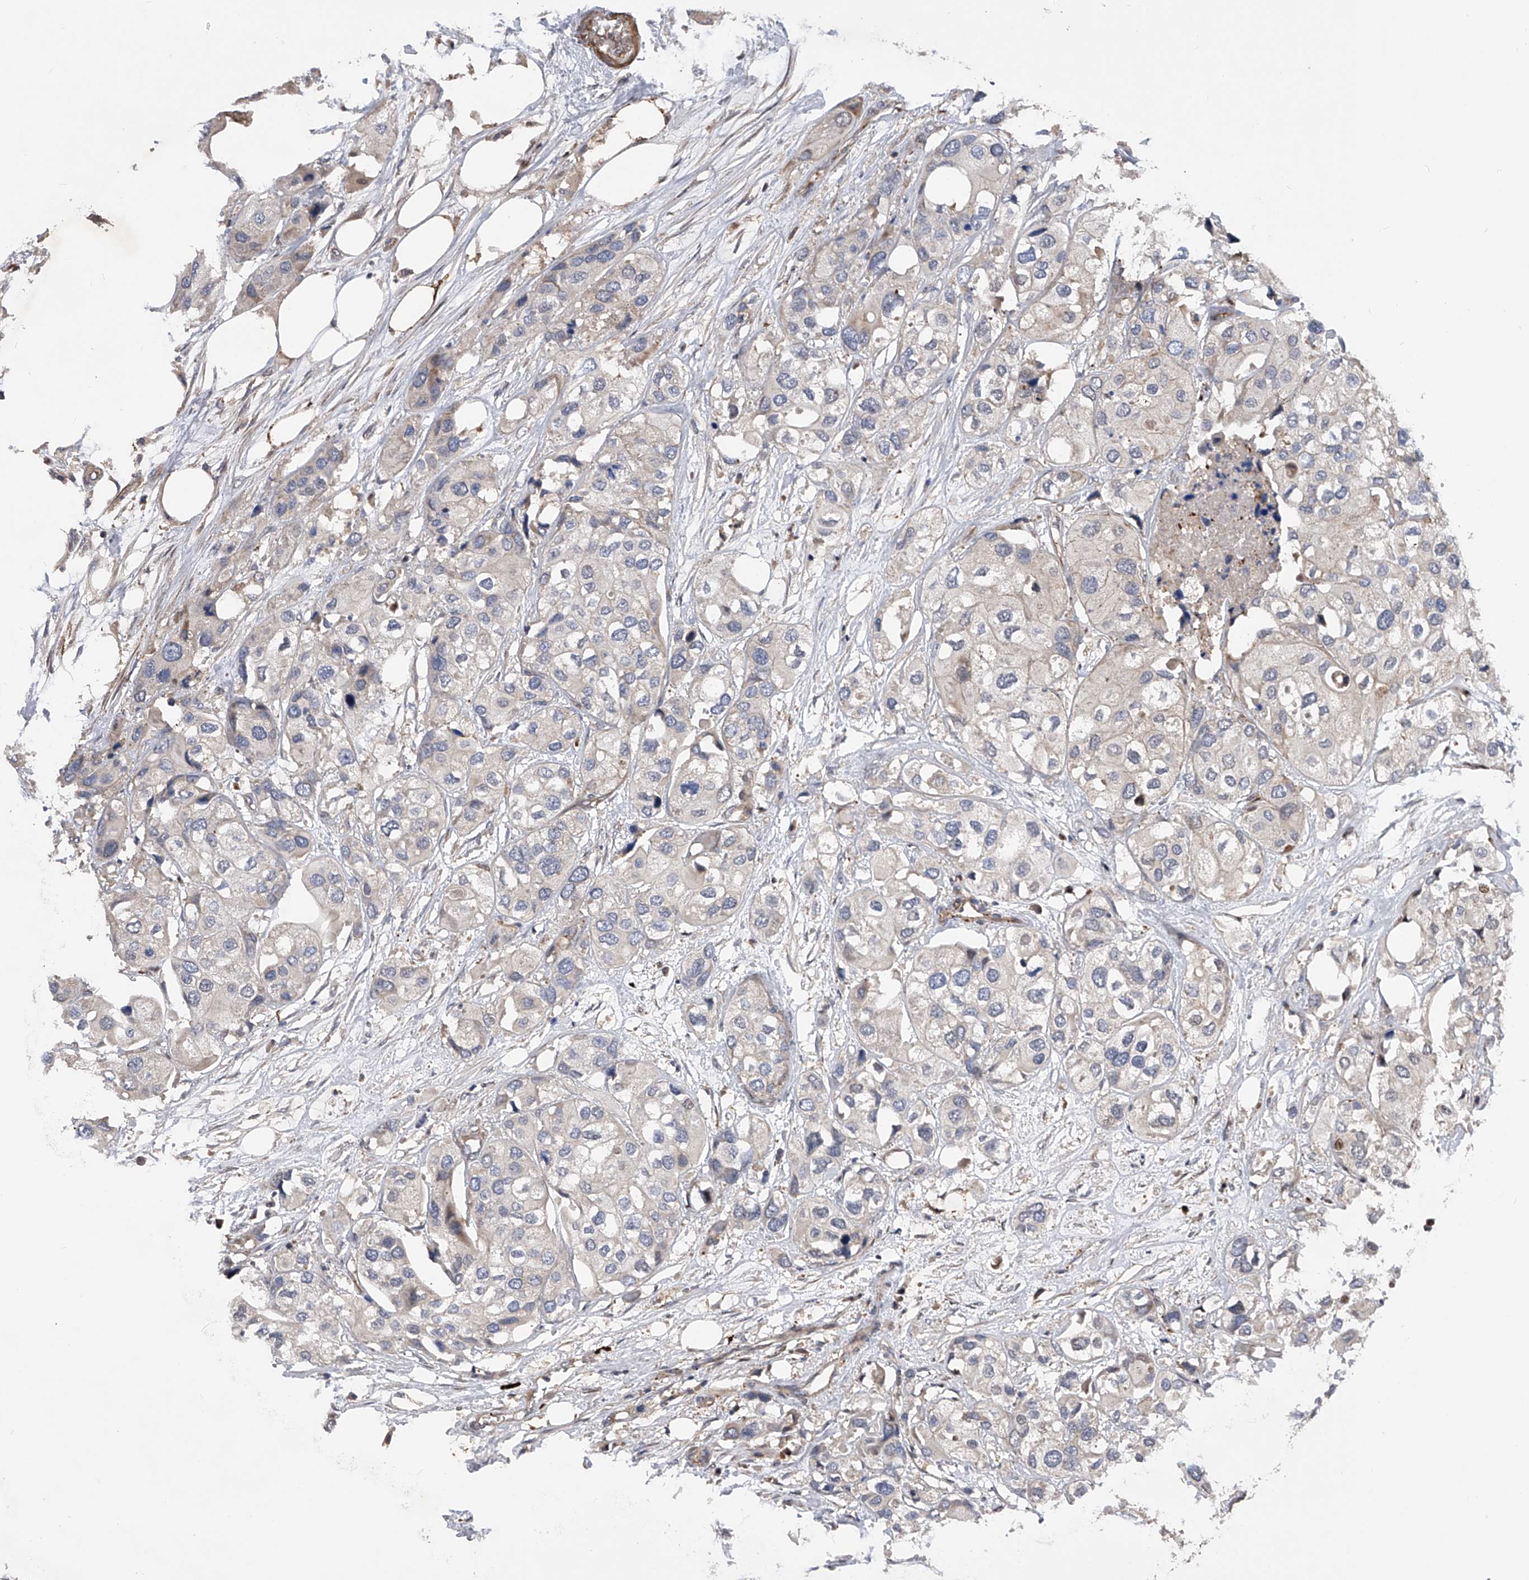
{"staining": {"intensity": "negative", "quantity": "none", "location": "none"}, "tissue": "urothelial cancer", "cell_type": "Tumor cells", "image_type": "cancer", "snomed": [{"axis": "morphology", "description": "Urothelial carcinoma, High grade"}, {"axis": "topography", "description": "Urinary bladder"}], "caption": "Immunohistochemical staining of high-grade urothelial carcinoma demonstrates no significant positivity in tumor cells.", "gene": "PDSS2", "patient": {"sex": "male", "age": 64}}